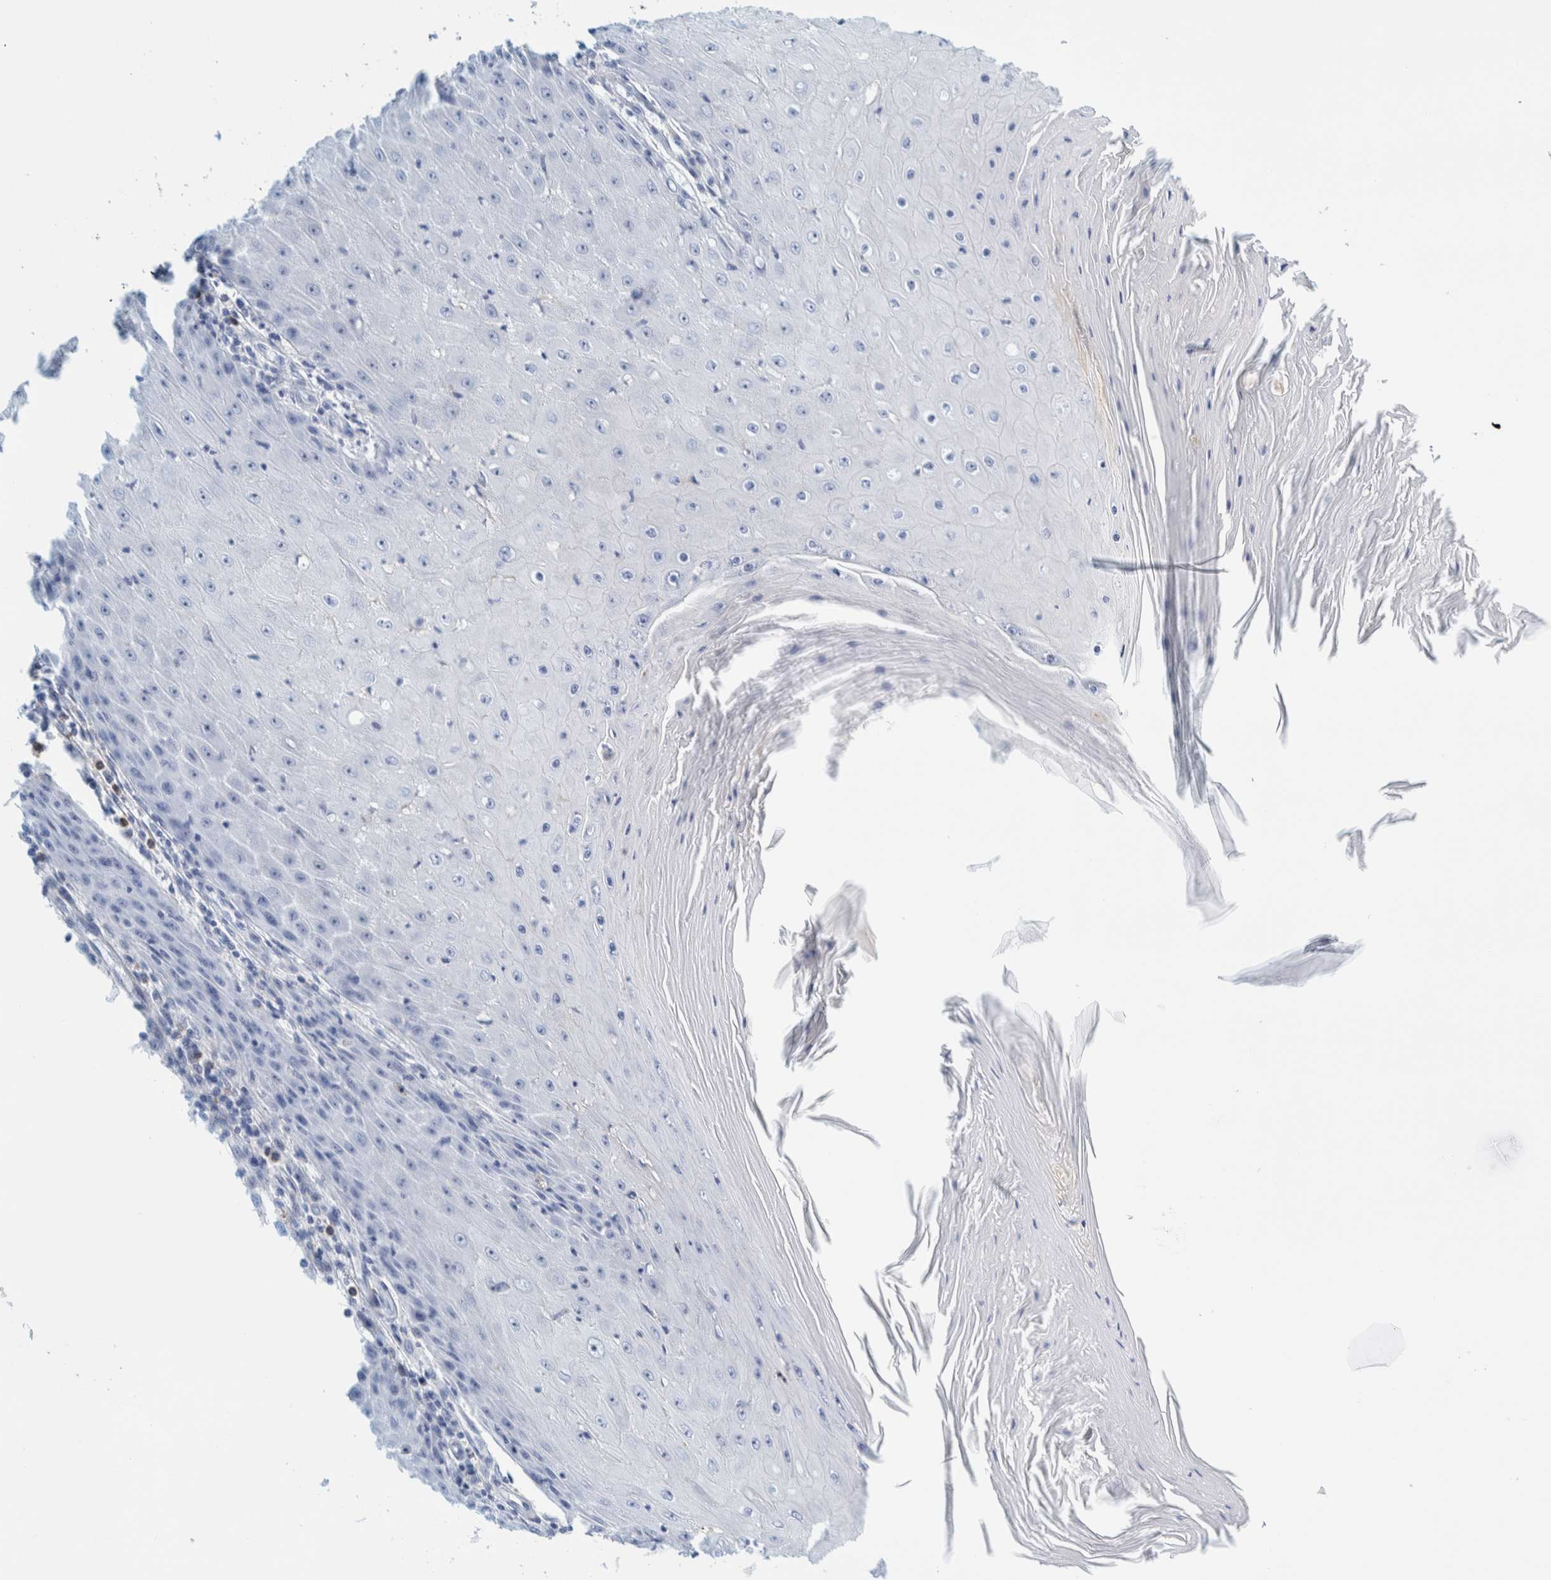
{"staining": {"intensity": "negative", "quantity": "none", "location": "none"}, "tissue": "skin cancer", "cell_type": "Tumor cells", "image_type": "cancer", "snomed": [{"axis": "morphology", "description": "Squamous cell carcinoma, NOS"}, {"axis": "topography", "description": "Skin"}], "caption": "A high-resolution micrograph shows immunohistochemistry staining of skin squamous cell carcinoma, which displays no significant staining in tumor cells. (Stains: DAB immunohistochemistry (IHC) with hematoxylin counter stain, Microscopy: brightfield microscopy at high magnification).", "gene": "MOG", "patient": {"sex": "female", "age": 73}}